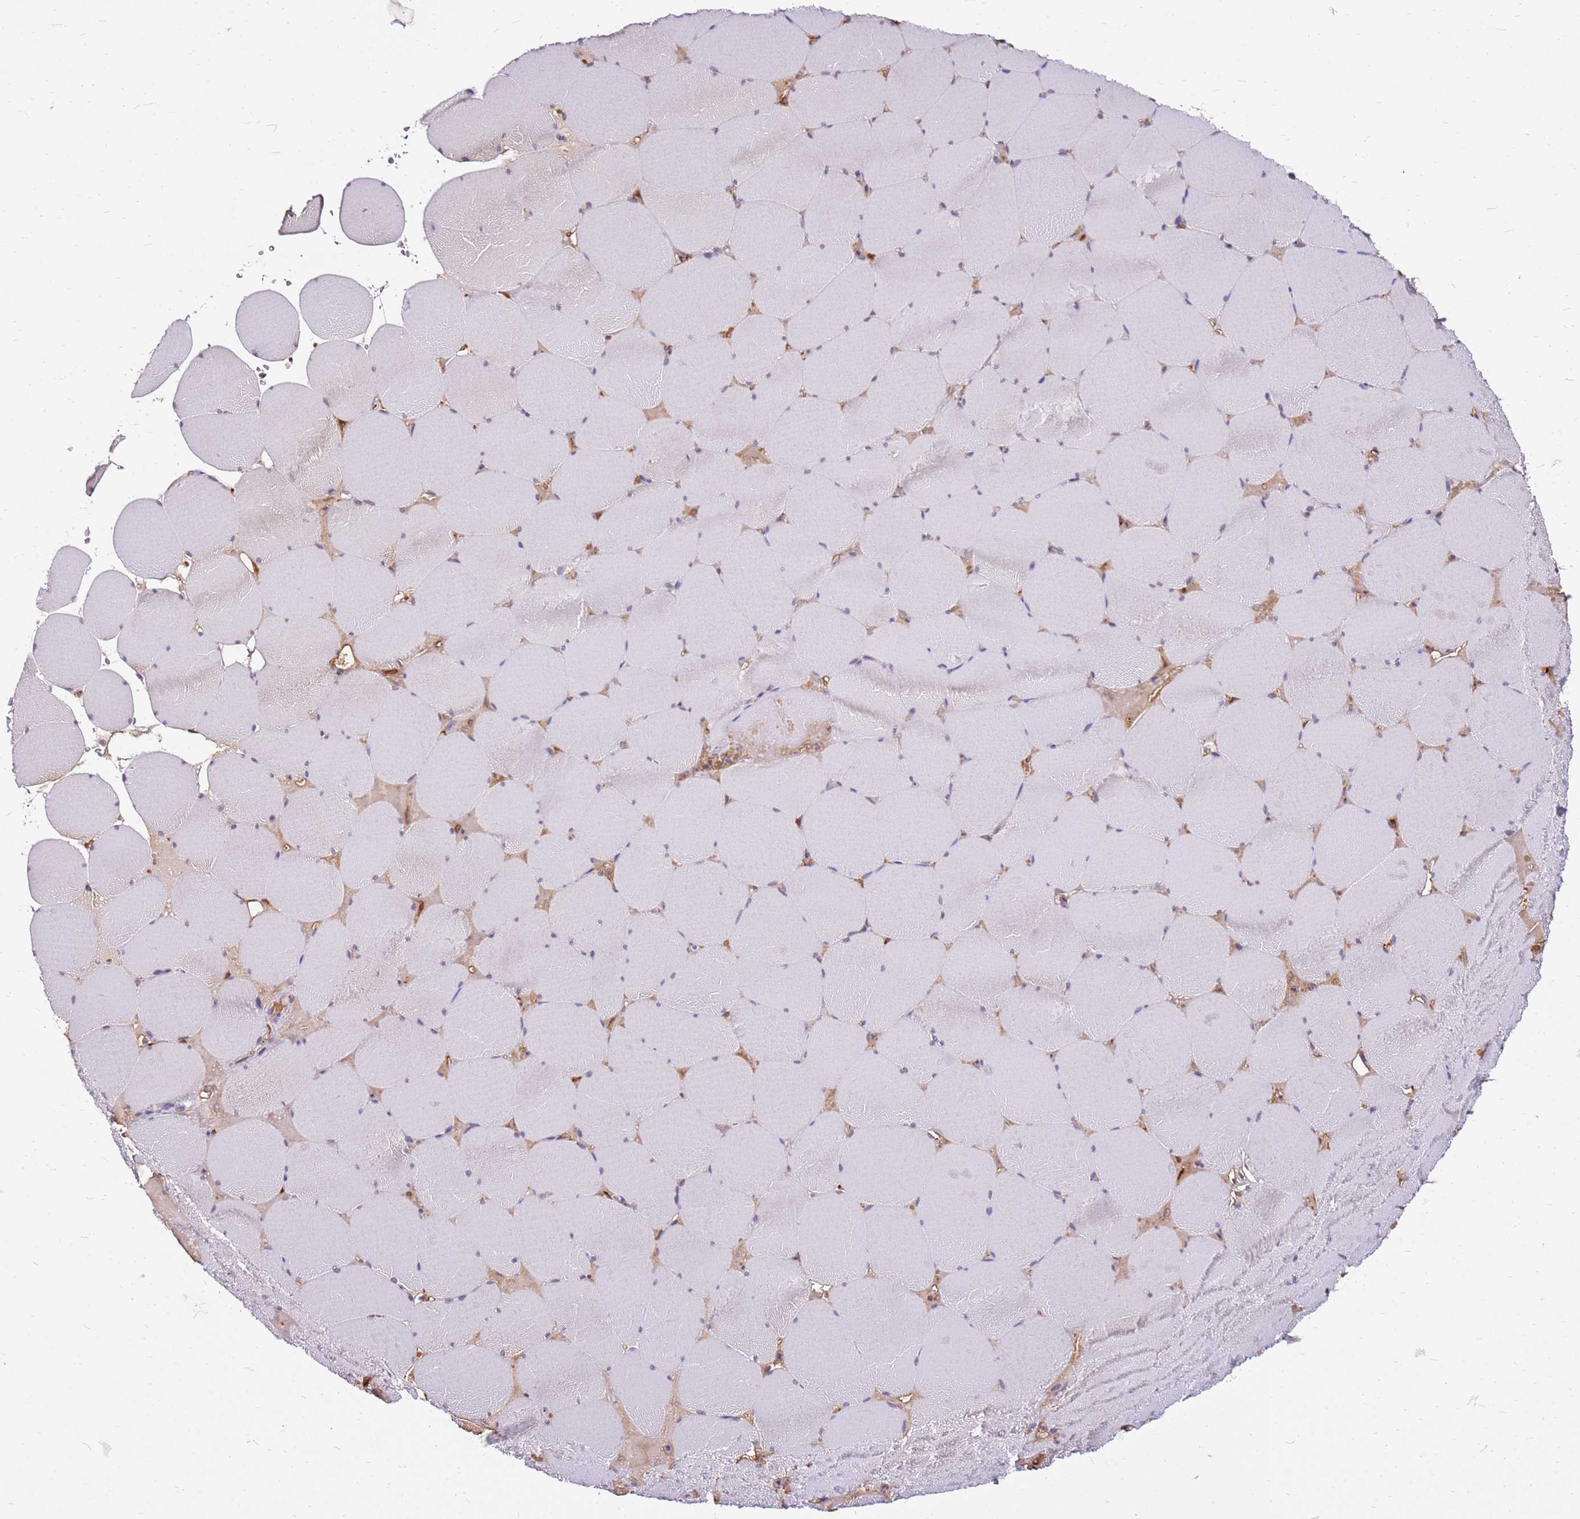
{"staining": {"intensity": "negative", "quantity": "none", "location": "none"}, "tissue": "skeletal muscle", "cell_type": "Myocytes", "image_type": "normal", "snomed": [{"axis": "morphology", "description": "Normal tissue, NOS"}, {"axis": "topography", "description": "Skeletal muscle"}, {"axis": "topography", "description": "Head-Neck"}], "caption": "Immunohistochemistry (IHC) image of normal skeletal muscle: skeletal muscle stained with DAB (3,3'-diaminobenzidine) demonstrates no significant protein staining in myocytes. (DAB immunohistochemistry (IHC) visualized using brightfield microscopy, high magnification).", "gene": "ALDH1A3", "patient": {"sex": "male", "age": 66}}